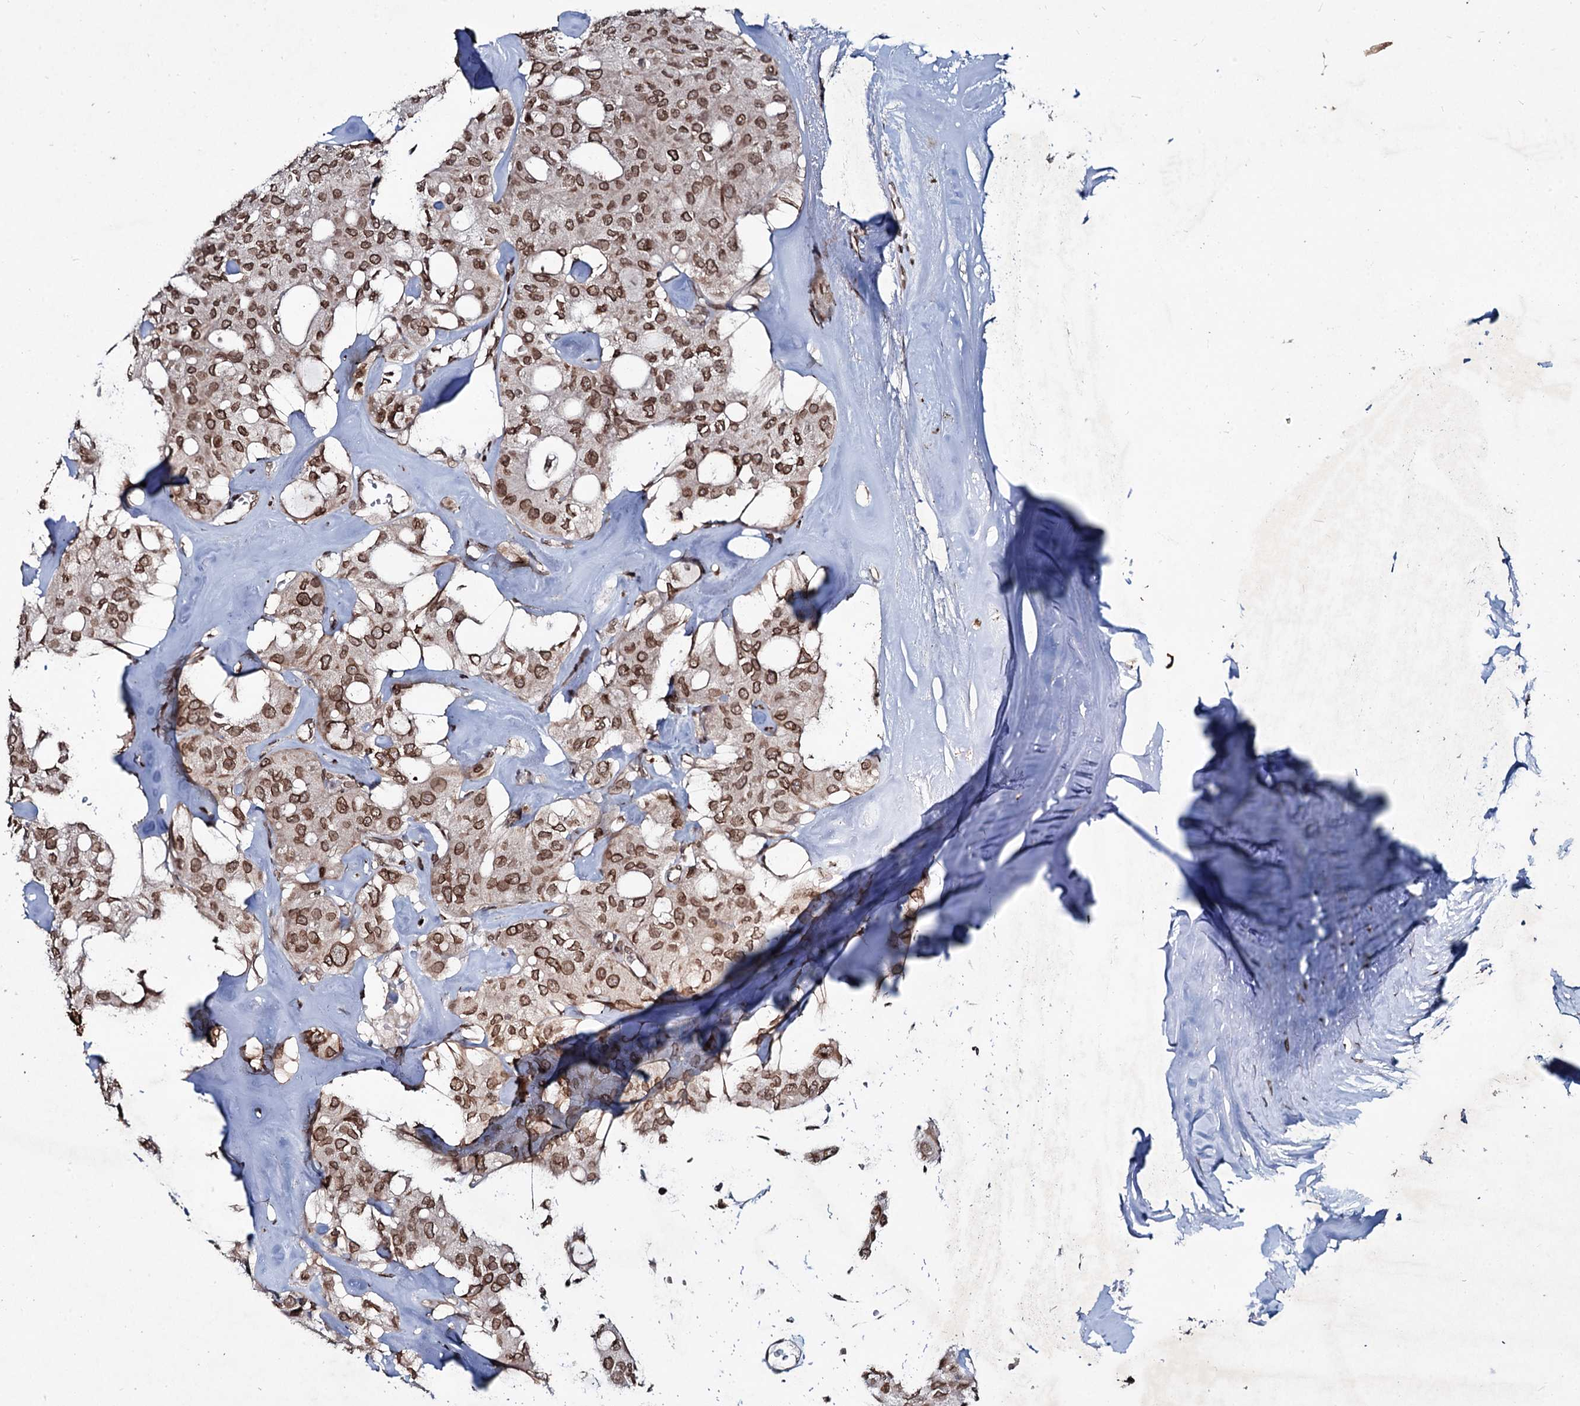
{"staining": {"intensity": "moderate", "quantity": ">75%", "location": "cytoplasmic/membranous,nuclear"}, "tissue": "thyroid cancer", "cell_type": "Tumor cells", "image_type": "cancer", "snomed": [{"axis": "morphology", "description": "Follicular adenoma carcinoma, NOS"}, {"axis": "topography", "description": "Thyroid gland"}], "caption": "This photomicrograph shows thyroid follicular adenoma carcinoma stained with immunohistochemistry (IHC) to label a protein in brown. The cytoplasmic/membranous and nuclear of tumor cells show moderate positivity for the protein. Nuclei are counter-stained blue.", "gene": "RNF6", "patient": {"sex": "male", "age": 75}}